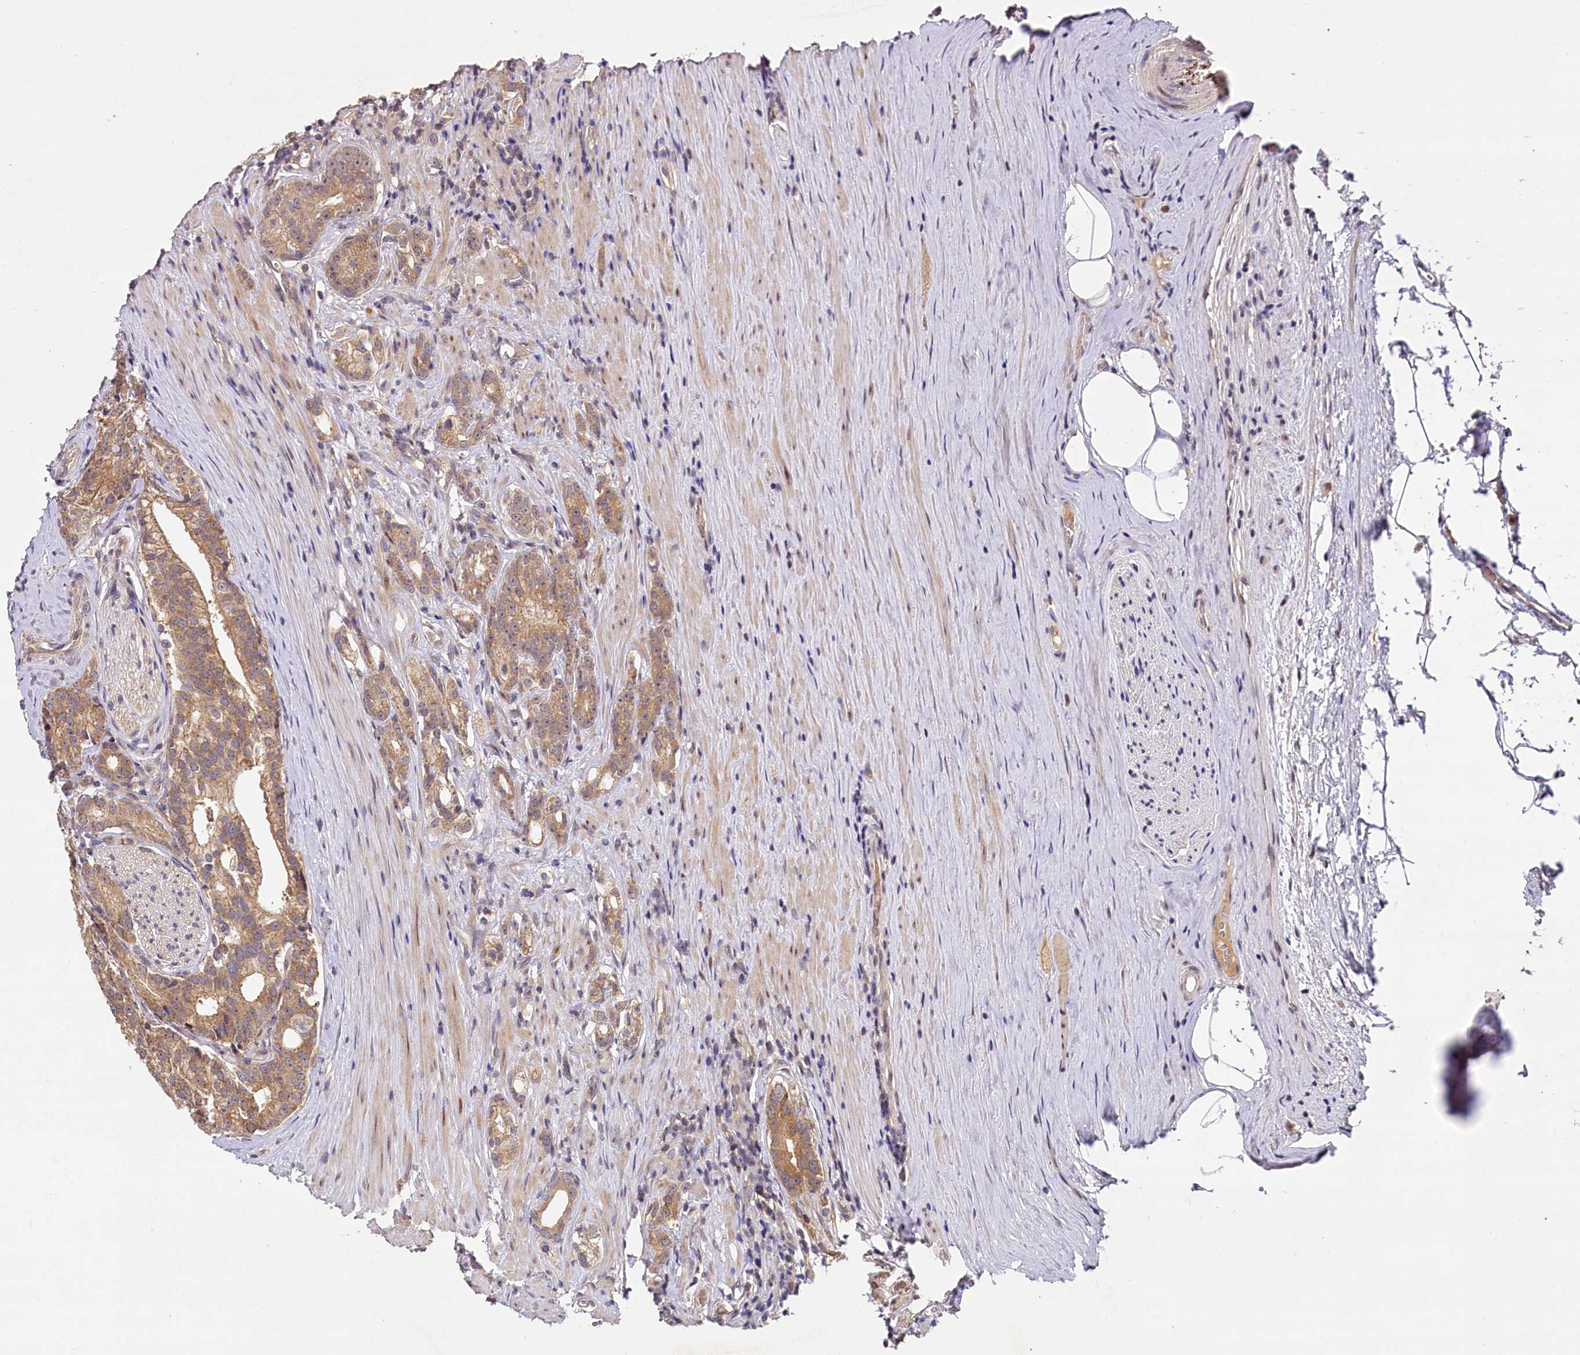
{"staining": {"intensity": "moderate", "quantity": ">75%", "location": "cytoplasmic/membranous"}, "tissue": "prostate cancer", "cell_type": "Tumor cells", "image_type": "cancer", "snomed": [{"axis": "morphology", "description": "Adenocarcinoma, Low grade"}, {"axis": "topography", "description": "Prostate"}], "caption": "Immunohistochemical staining of prostate cancer (low-grade adenocarcinoma) exhibits moderate cytoplasmic/membranous protein staining in approximately >75% of tumor cells. Ihc stains the protein in brown and the nuclei are stained blue.", "gene": "TMEM39A", "patient": {"sex": "male", "age": 71}}